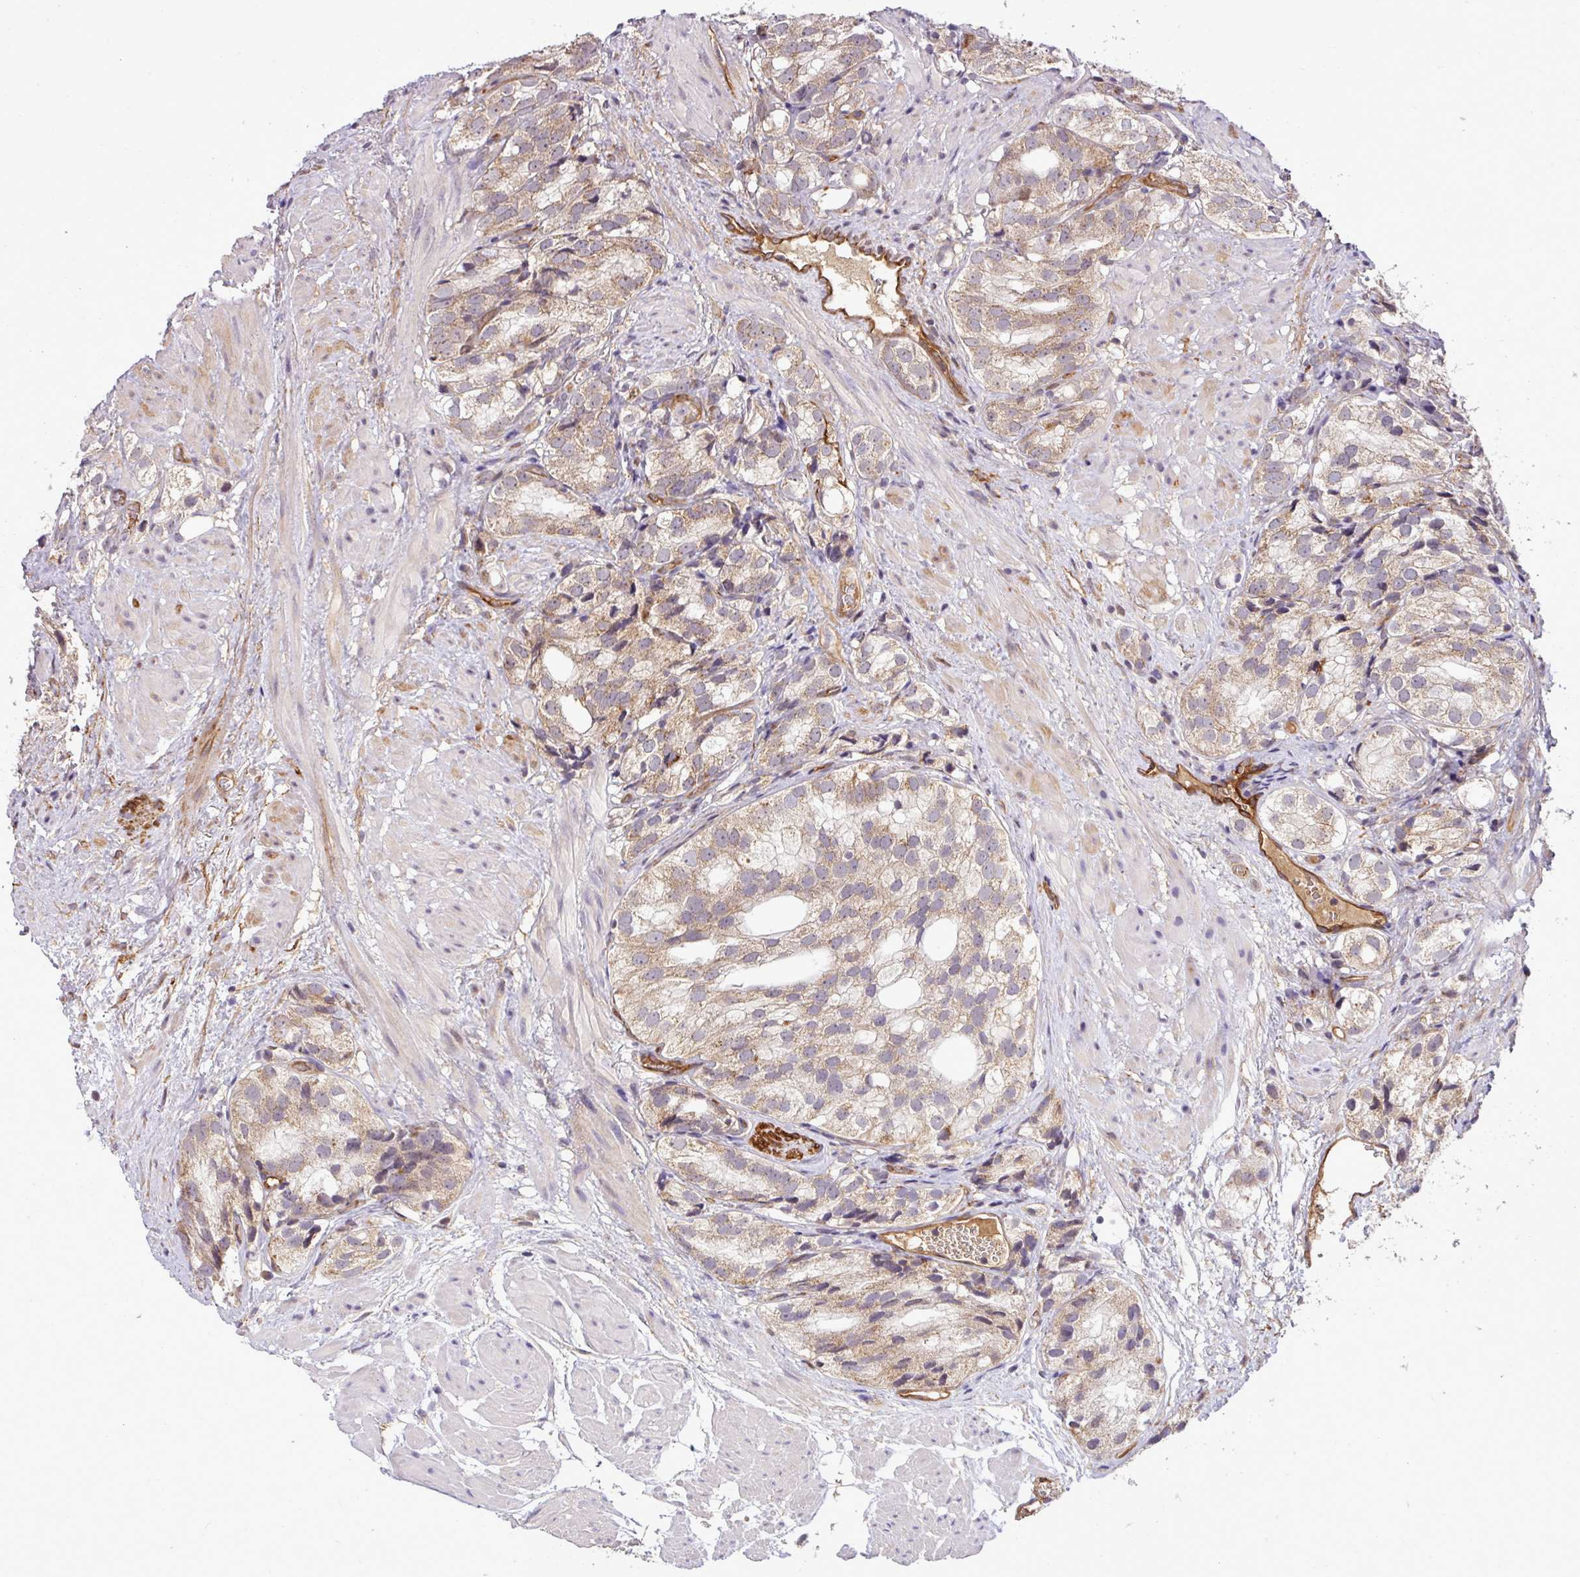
{"staining": {"intensity": "weak", "quantity": "25%-75%", "location": "cytoplasmic/membranous"}, "tissue": "prostate cancer", "cell_type": "Tumor cells", "image_type": "cancer", "snomed": [{"axis": "morphology", "description": "Adenocarcinoma, High grade"}, {"axis": "topography", "description": "Prostate"}], "caption": "High-magnification brightfield microscopy of high-grade adenocarcinoma (prostate) stained with DAB (brown) and counterstained with hematoxylin (blue). tumor cells exhibit weak cytoplasmic/membranous staining is seen in about25%-75% of cells.", "gene": "XIAP", "patient": {"sex": "male", "age": 82}}